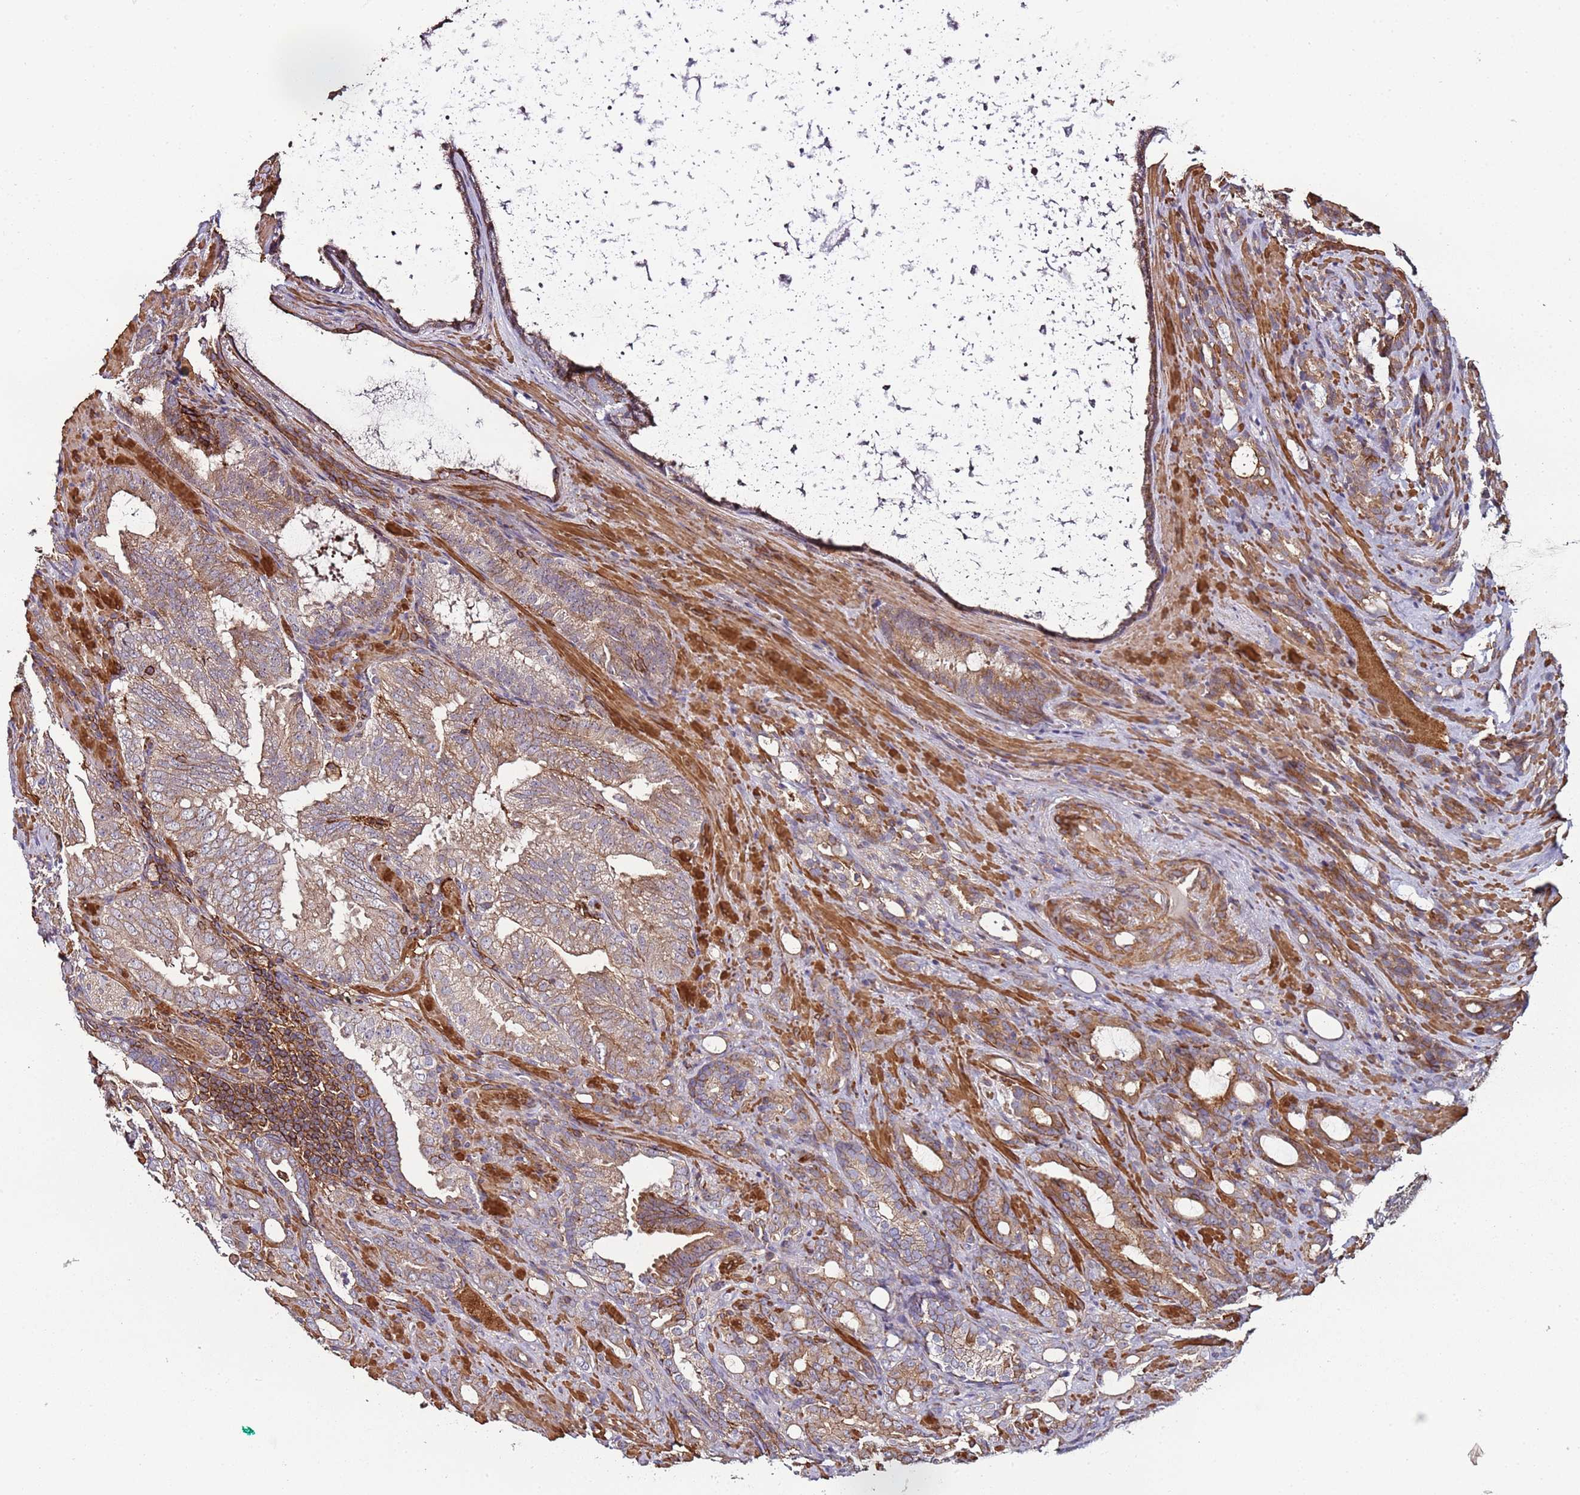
{"staining": {"intensity": "weak", "quantity": ">75%", "location": "cytoplasmic/membranous"}, "tissue": "prostate cancer", "cell_type": "Tumor cells", "image_type": "cancer", "snomed": [{"axis": "morphology", "description": "Adenocarcinoma, High grade"}, {"axis": "topography", "description": "Prostate"}], "caption": "Adenocarcinoma (high-grade) (prostate) was stained to show a protein in brown. There is low levels of weak cytoplasmic/membranous positivity in approximately >75% of tumor cells.", "gene": "CYP2U1", "patient": {"sex": "male", "age": 72}}